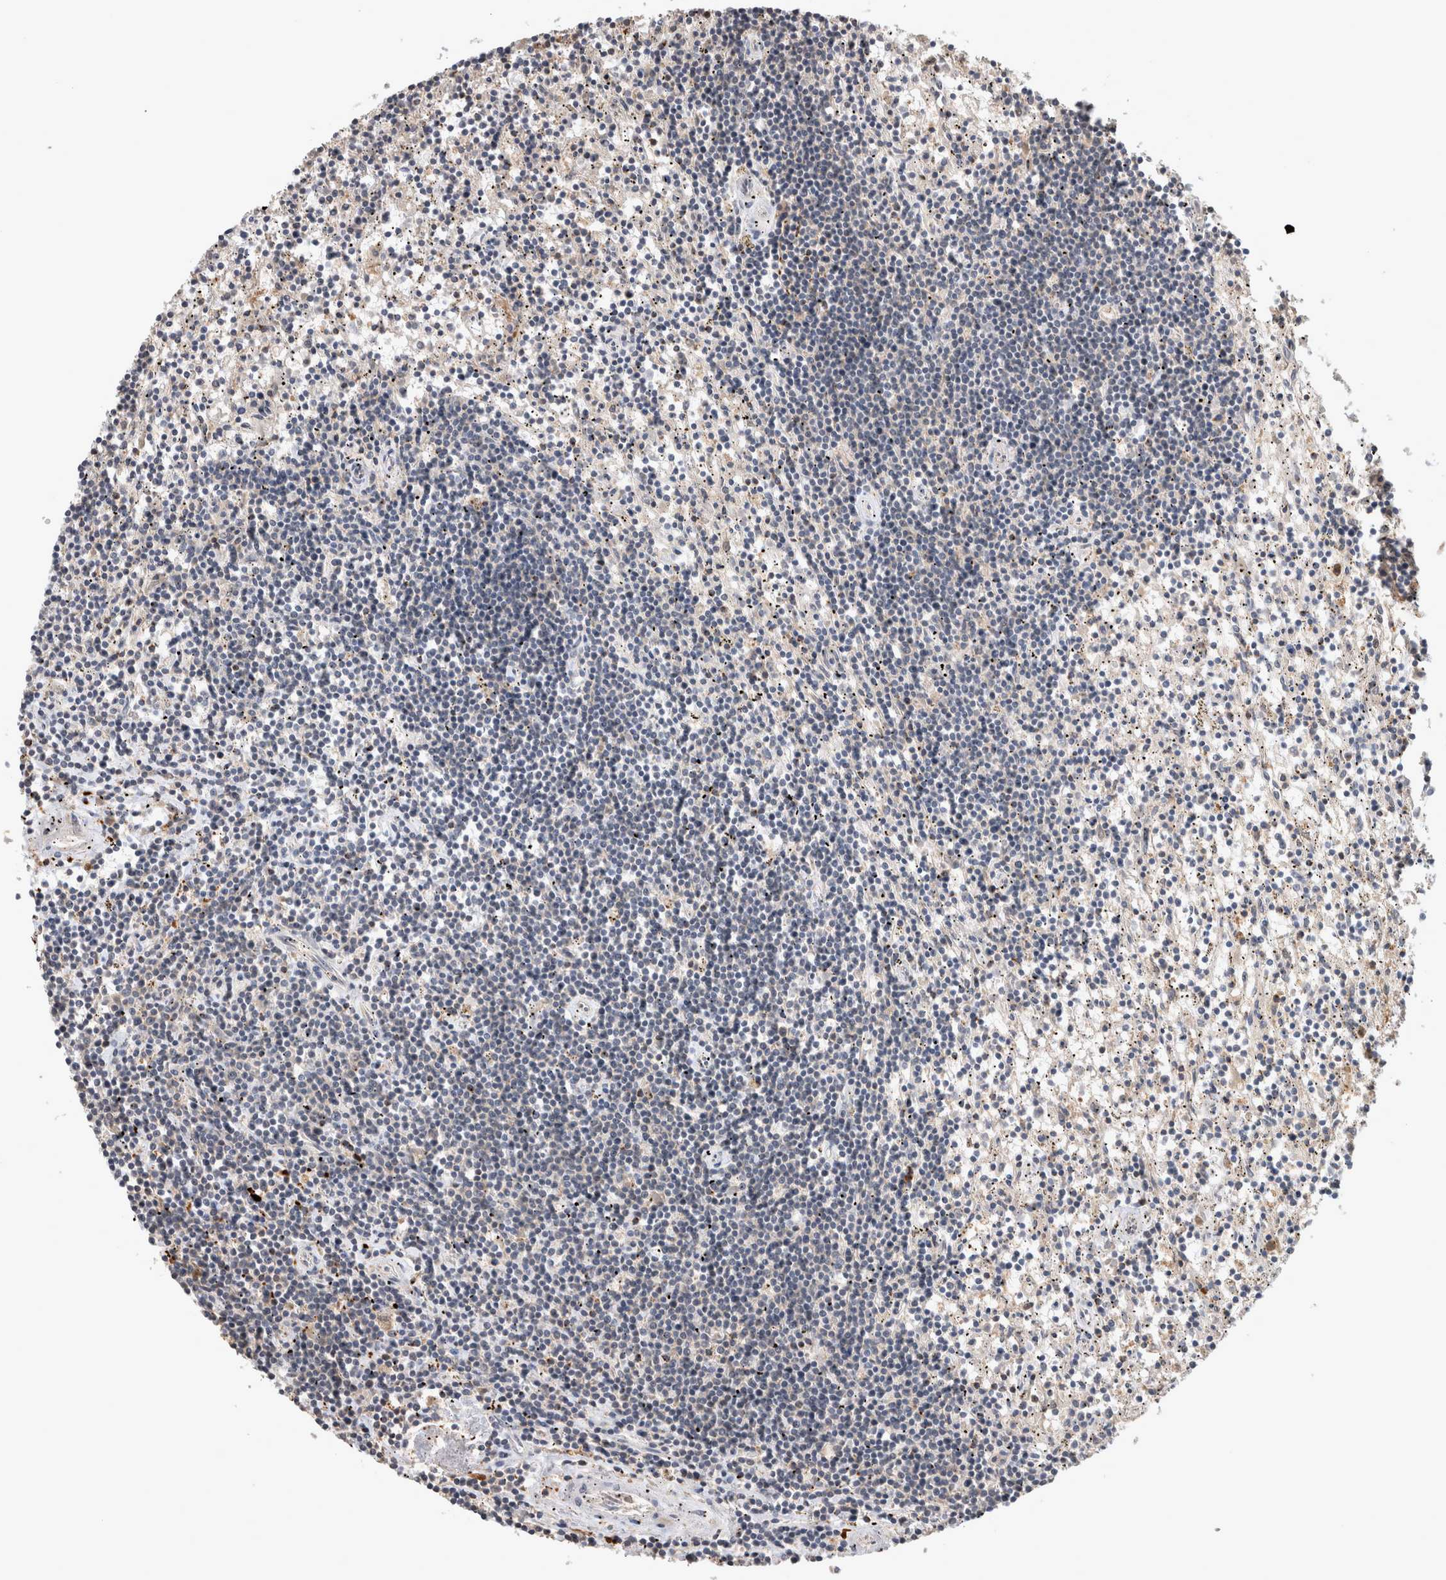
{"staining": {"intensity": "negative", "quantity": "none", "location": "none"}, "tissue": "lymphoma", "cell_type": "Tumor cells", "image_type": "cancer", "snomed": [{"axis": "morphology", "description": "Malignant lymphoma, non-Hodgkin's type, Low grade"}, {"axis": "topography", "description": "Spleen"}], "caption": "The image displays no staining of tumor cells in malignant lymphoma, non-Hodgkin's type (low-grade).", "gene": "SERAC1", "patient": {"sex": "male", "age": 76}}